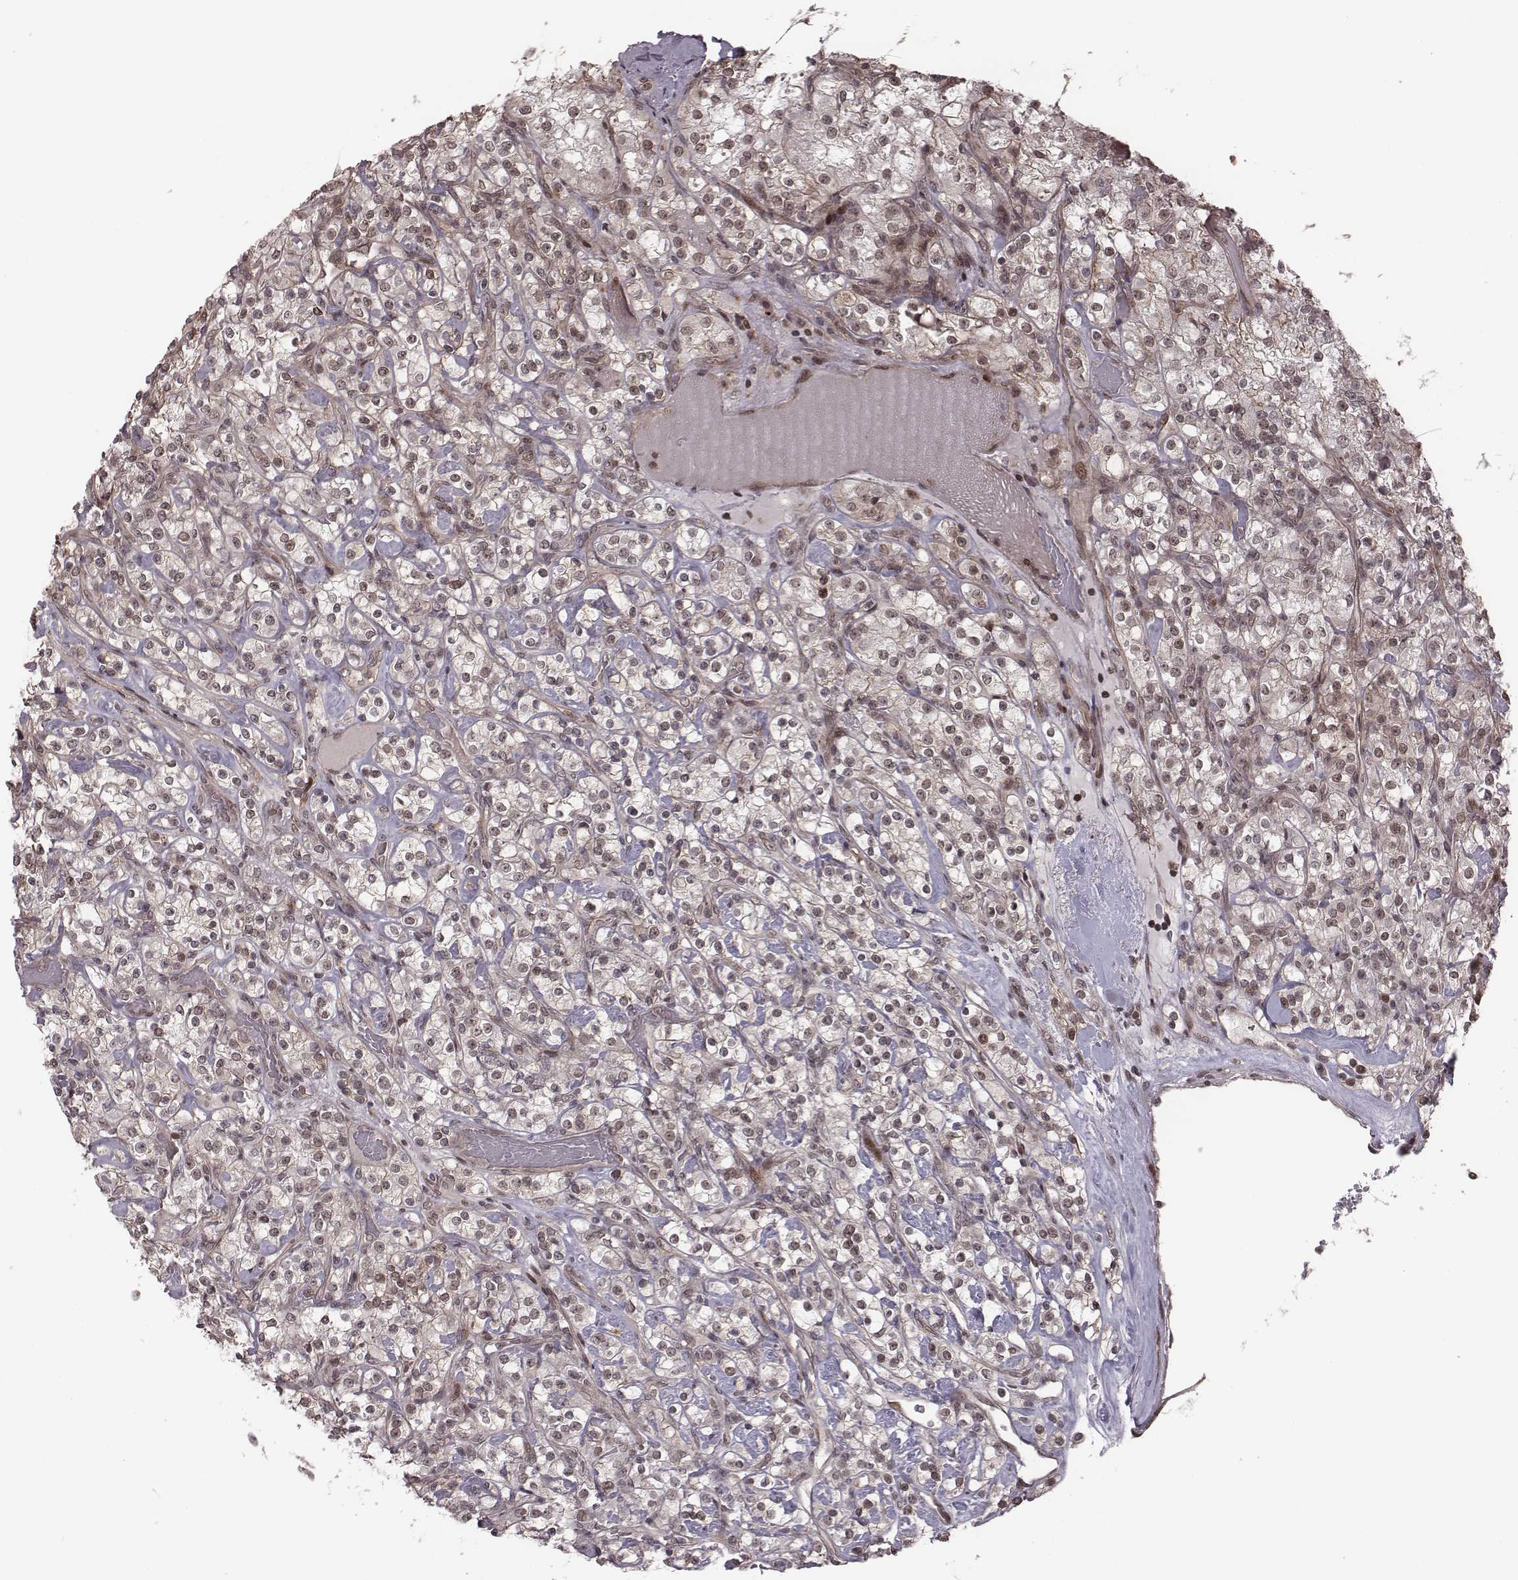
{"staining": {"intensity": "weak", "quantity": "25%-75%", "location": "nuclear"}, "tissue": "renal cancer", "cell_type": "Tumor cells", "image_type": "cancer", "snomed": [{"axis": "morphology", "description": "Adenocarcinoma, NOS"}, {"axis": "topography", "description": "Kidney"}], "caption": "Immunohistochemical staining of renal cancer (adenocarcinoma) shows low levels of weak nuclear staining in about 25%-75% of tumor cells.", "gene": "RPL3", "patient": {"sex": "male", "age": 77}}